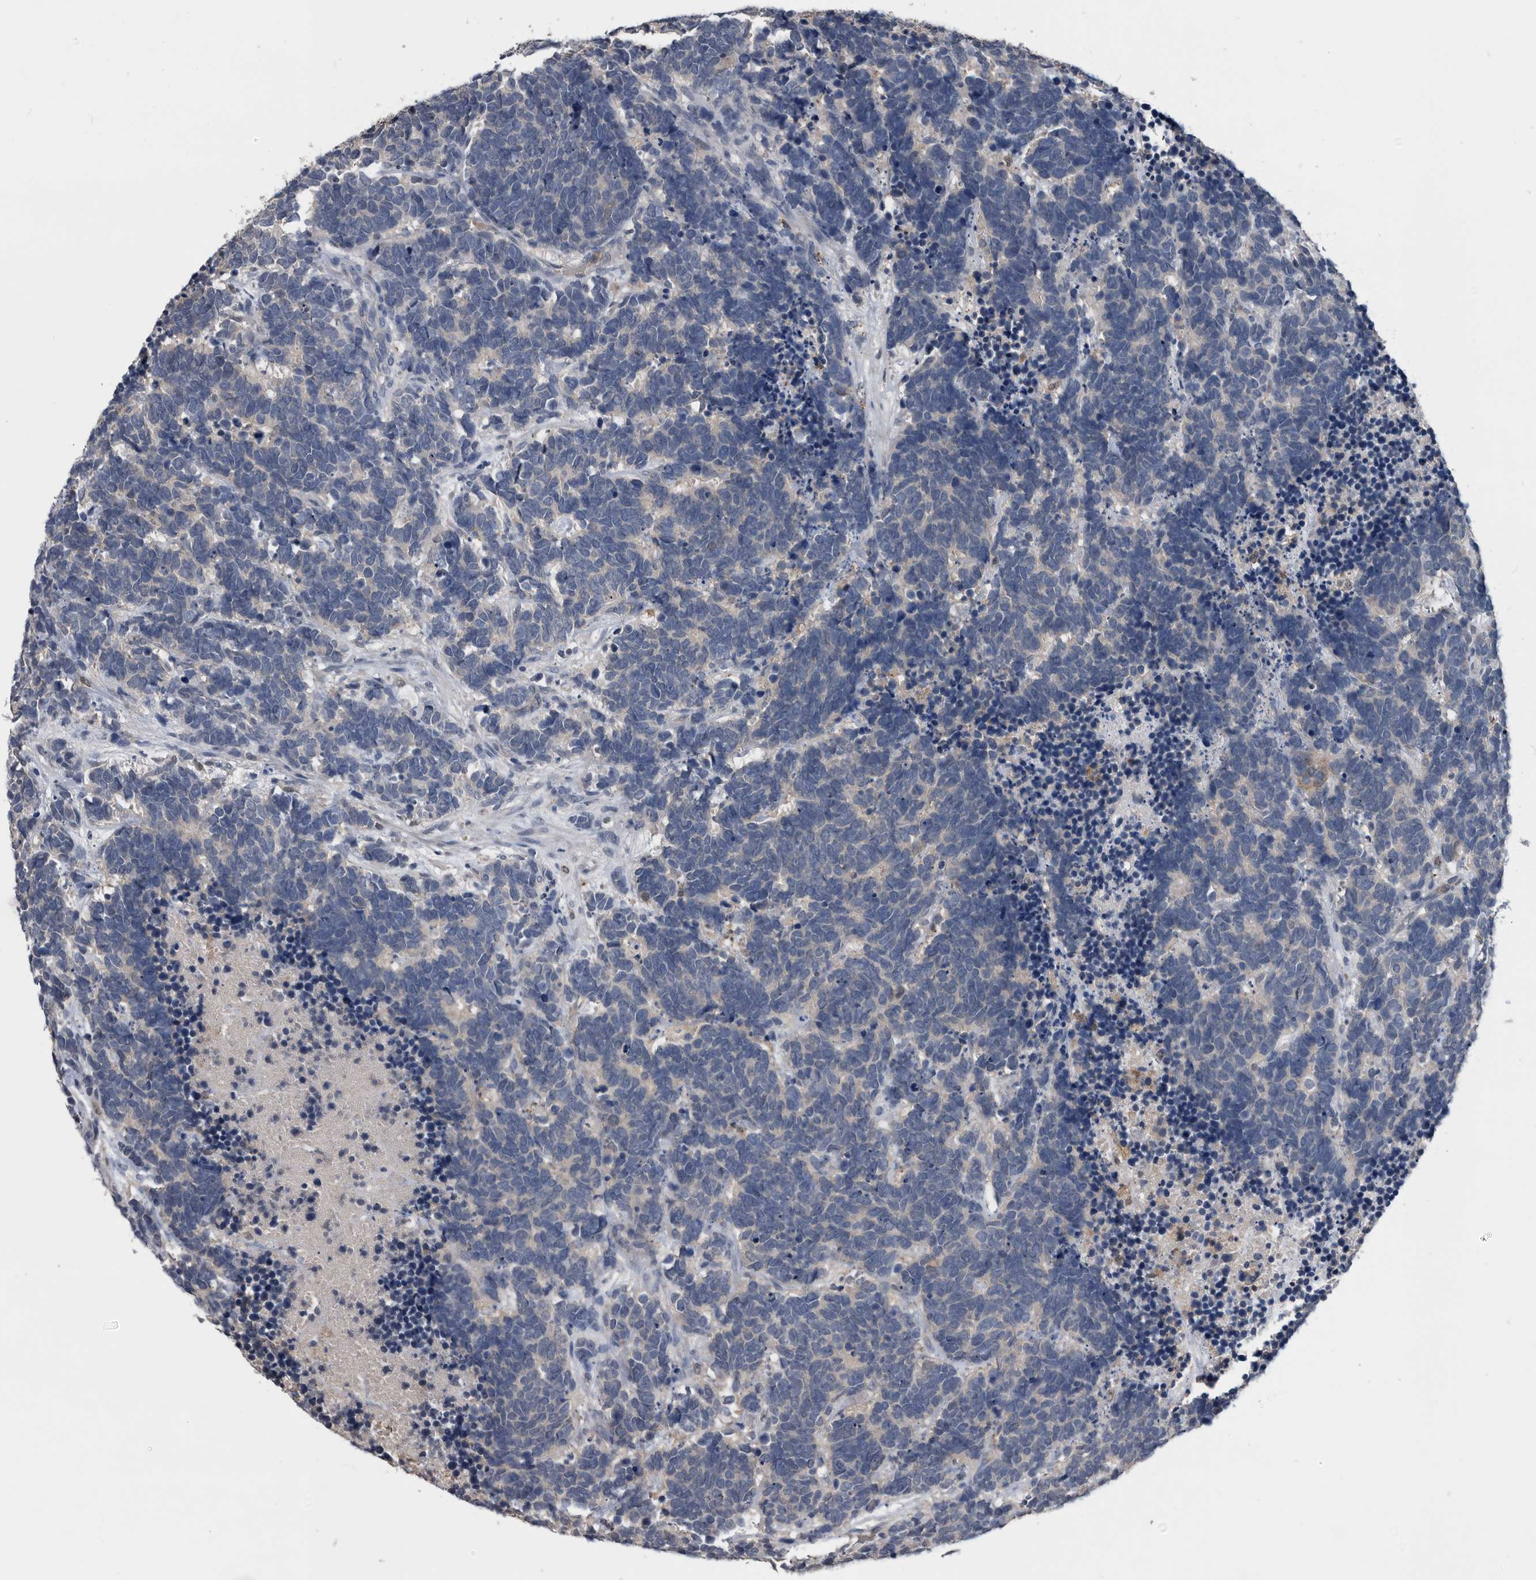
{"staining": {"intensity": "negative", "quantity": "none", "location": "none"}, "tissue": "carcinoid", "cell_type": "Tumor cells", "image_type": "cancer", "snomed": [{"axis": "morphology", "description": "Carcinoma, NOS"}, {"axis": "morphology", "description": "Carcinoid, malignant, NOS"}, {"axis": "topography", "description": "Urinary bladder"}], "caption": "High power microscopy histopathology image of an immunohistochemistry (IHC) histopathology image of carcinoma, revealing no significant staining in tumor cells.", "gene": "PDXK", "patient": {"sex": "male", "age": 57}}